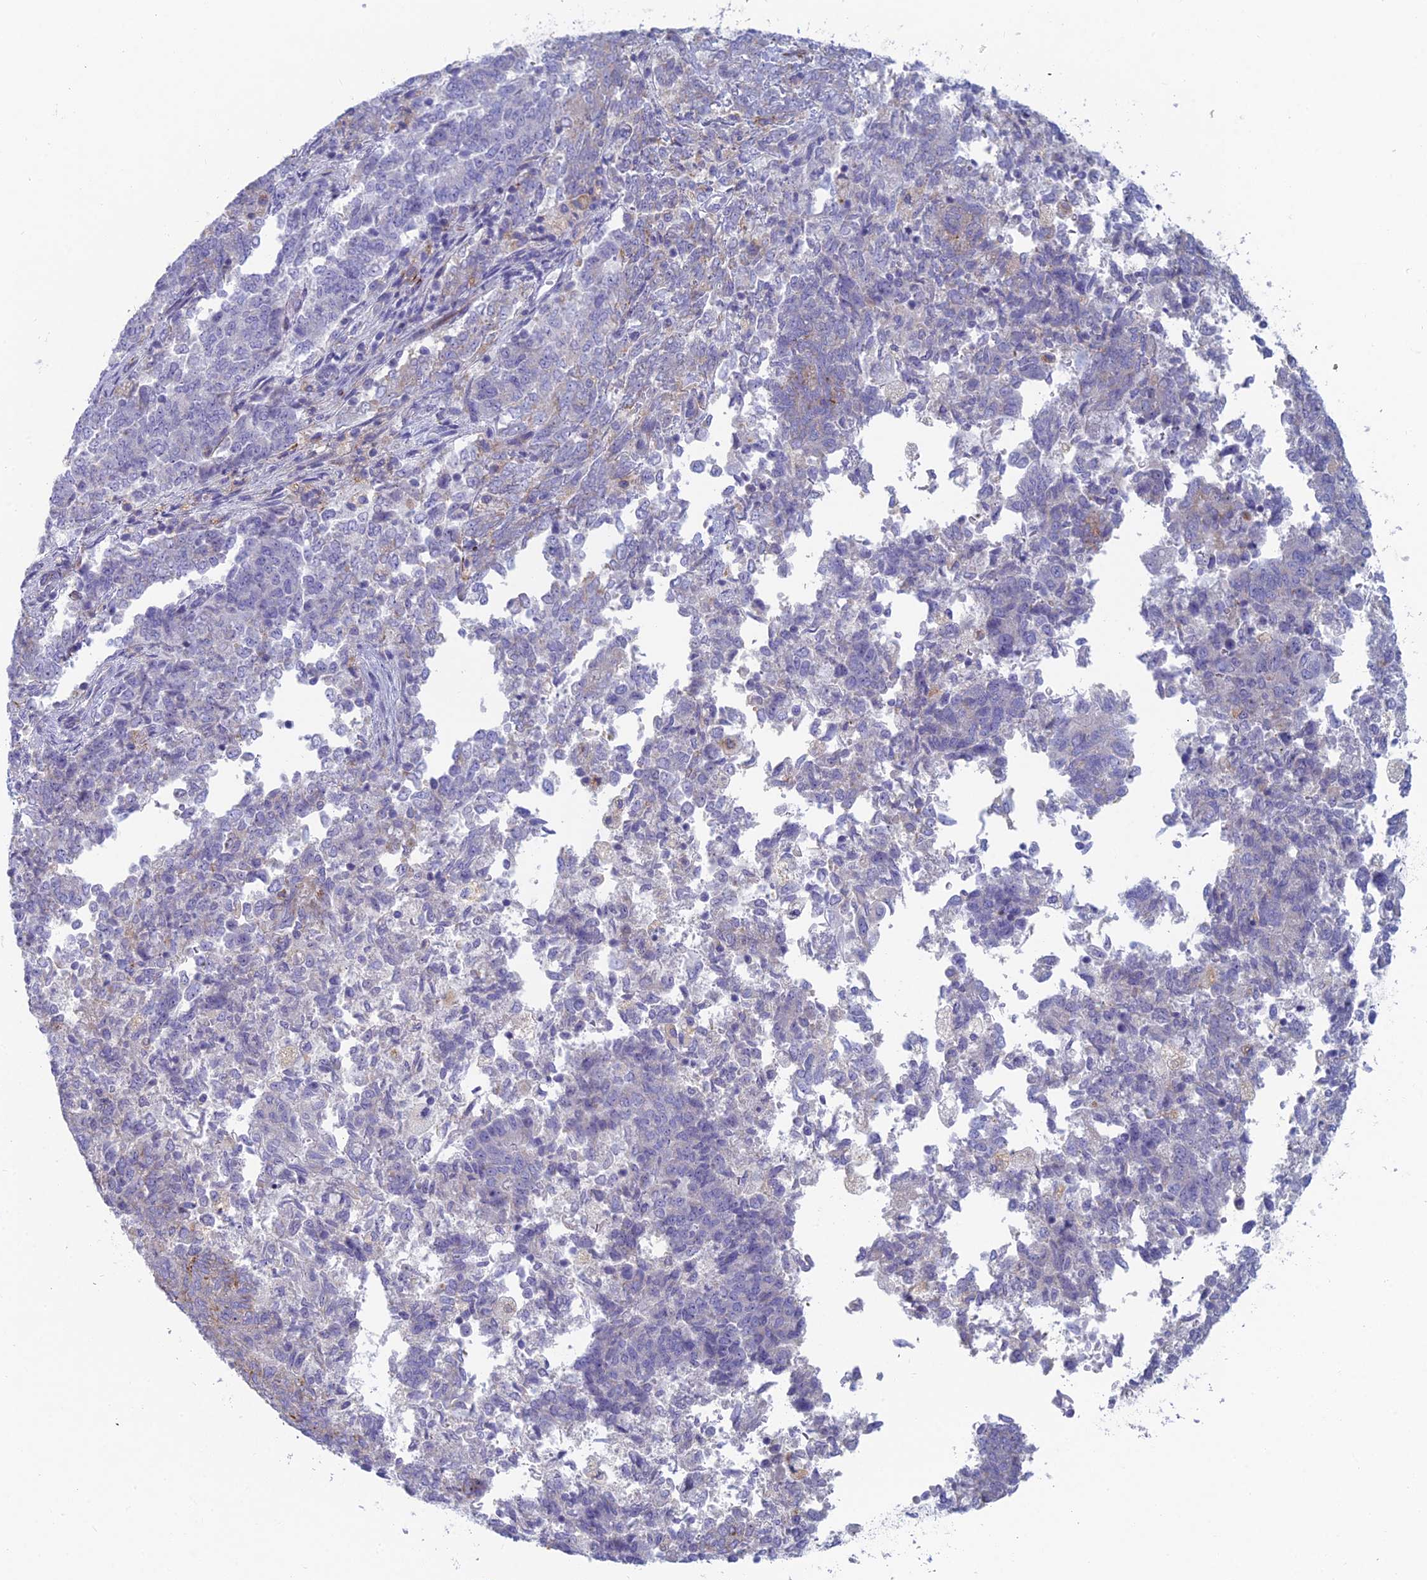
{"staining": {"intensity": "negative", "quantity": "none", "location": "none"}, "tissue": "endometrial cancer", "cell_type": "Tumor cells", "image_type": "cancer", "snomed": [{"axis": "morphology", "description": "Adenocarcinoma, NOS"}, {"axis": "topography", "description": "Endometrium"}], "caption": "There is no significant staining in tumor cells of endometrial cancer. (Stains: DAB IHC with hematoxylin counter stain, Microscopy: brightfield microscopy at high magnification).", "gene": "FERD3L", "patient": {"sex": "female", "age": 80}}